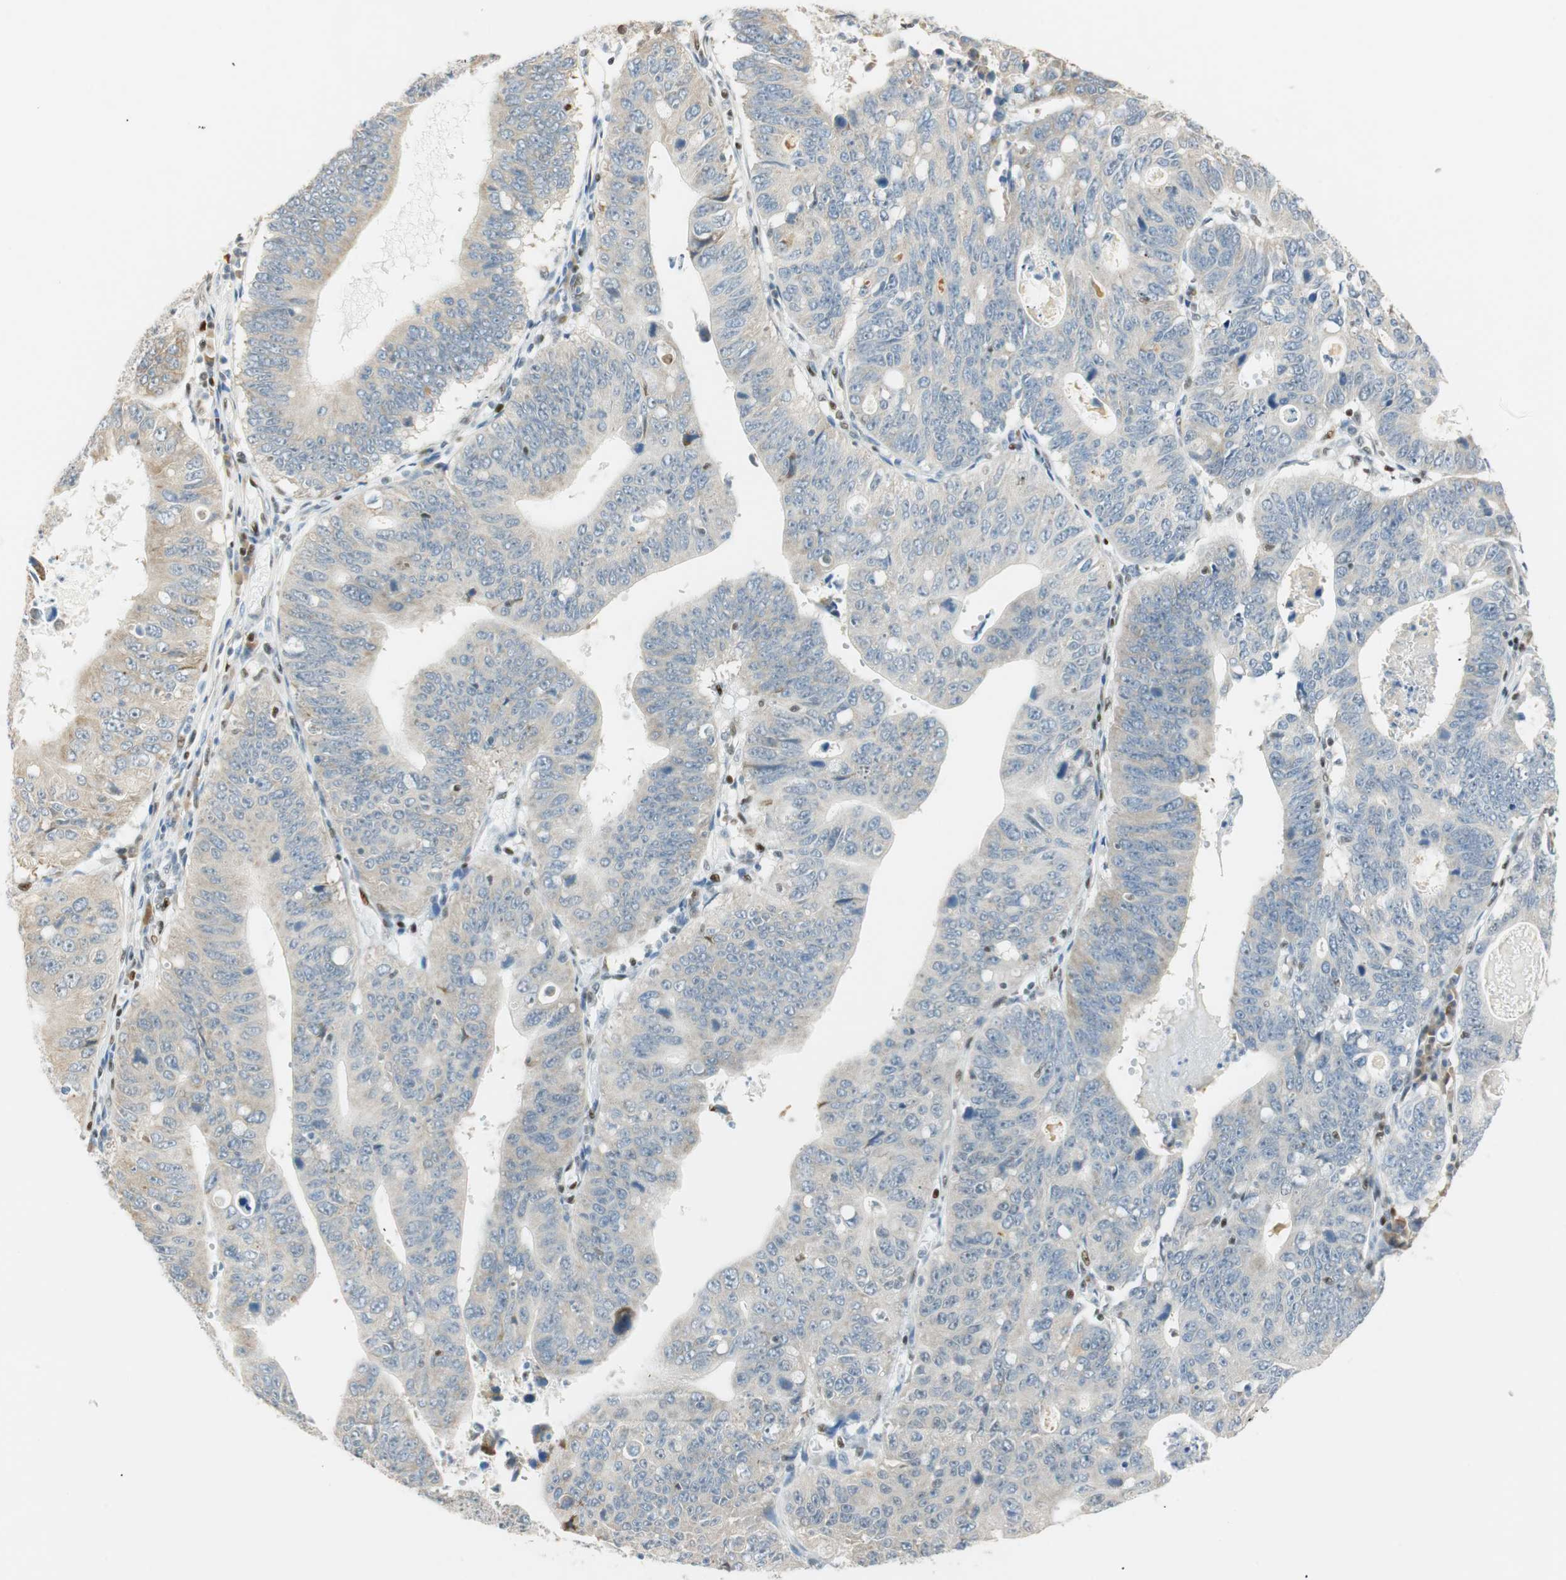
{"staining": {"intensity": "weak", "quantity": "<25%", "location": "cytoplasmic/membranous"}, "tissue": "stomach cancer", "cell_type": "Tumor cells", "image_type": "cancer", "snomed": [{"axis": "morphology", "description": "Adenocarcinoma, NOS"}, {"axis": "topography", "description": "Stomach"}], "caption": "High magnification brightfield microscopy of stomach adenocarcinoma stained with DAB (3,3'-diaminobenzidine) (brown) and counterstained with hematoxylin (blue): tumor cells show no significant expression. (Immunohistochemistry (ihc), brightfield microscopy, high magnification).", "gene": "MSX2", "patient": {"sex": "male", "age": 59}}